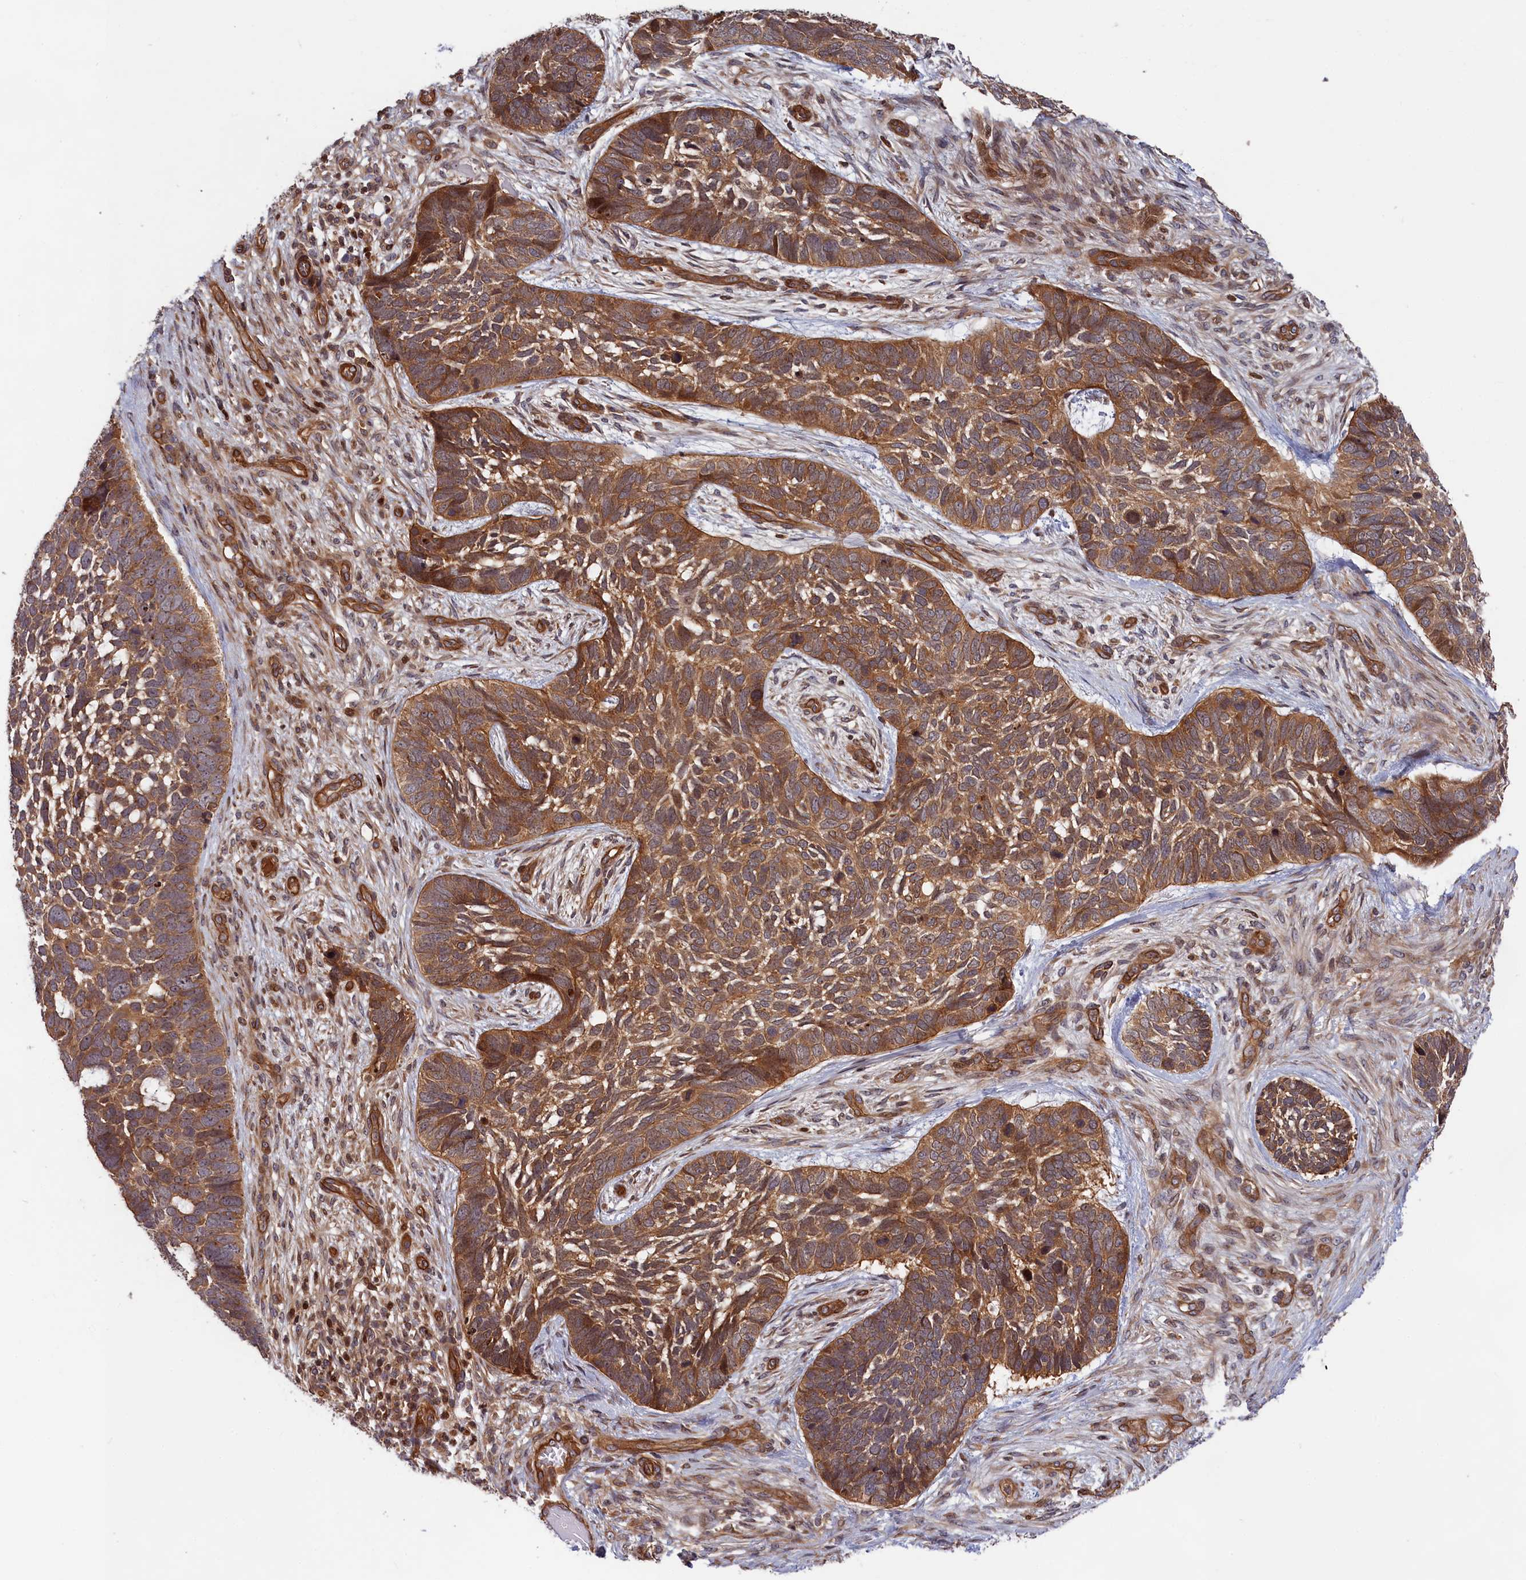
{"staining": {"intensity": "moderate", "quantity": ">75%", "location": "cytoplasmic/membranous"}, "tissue": "skin cancer", "cell_type": "Tumor cells", "image_type": "cancer", "snomed": [{"axis": "morphology", "description": "Basal cell carcinoma"}, {"axis": "topography", "description": "Skin"}], "caption": "Skin cancer tissue demonstrates moderate cytoplasmic/membranous expression in about >75% of tumor cells", "gene": "CEP44", "patient": {"sex": "male", "age": 88}}